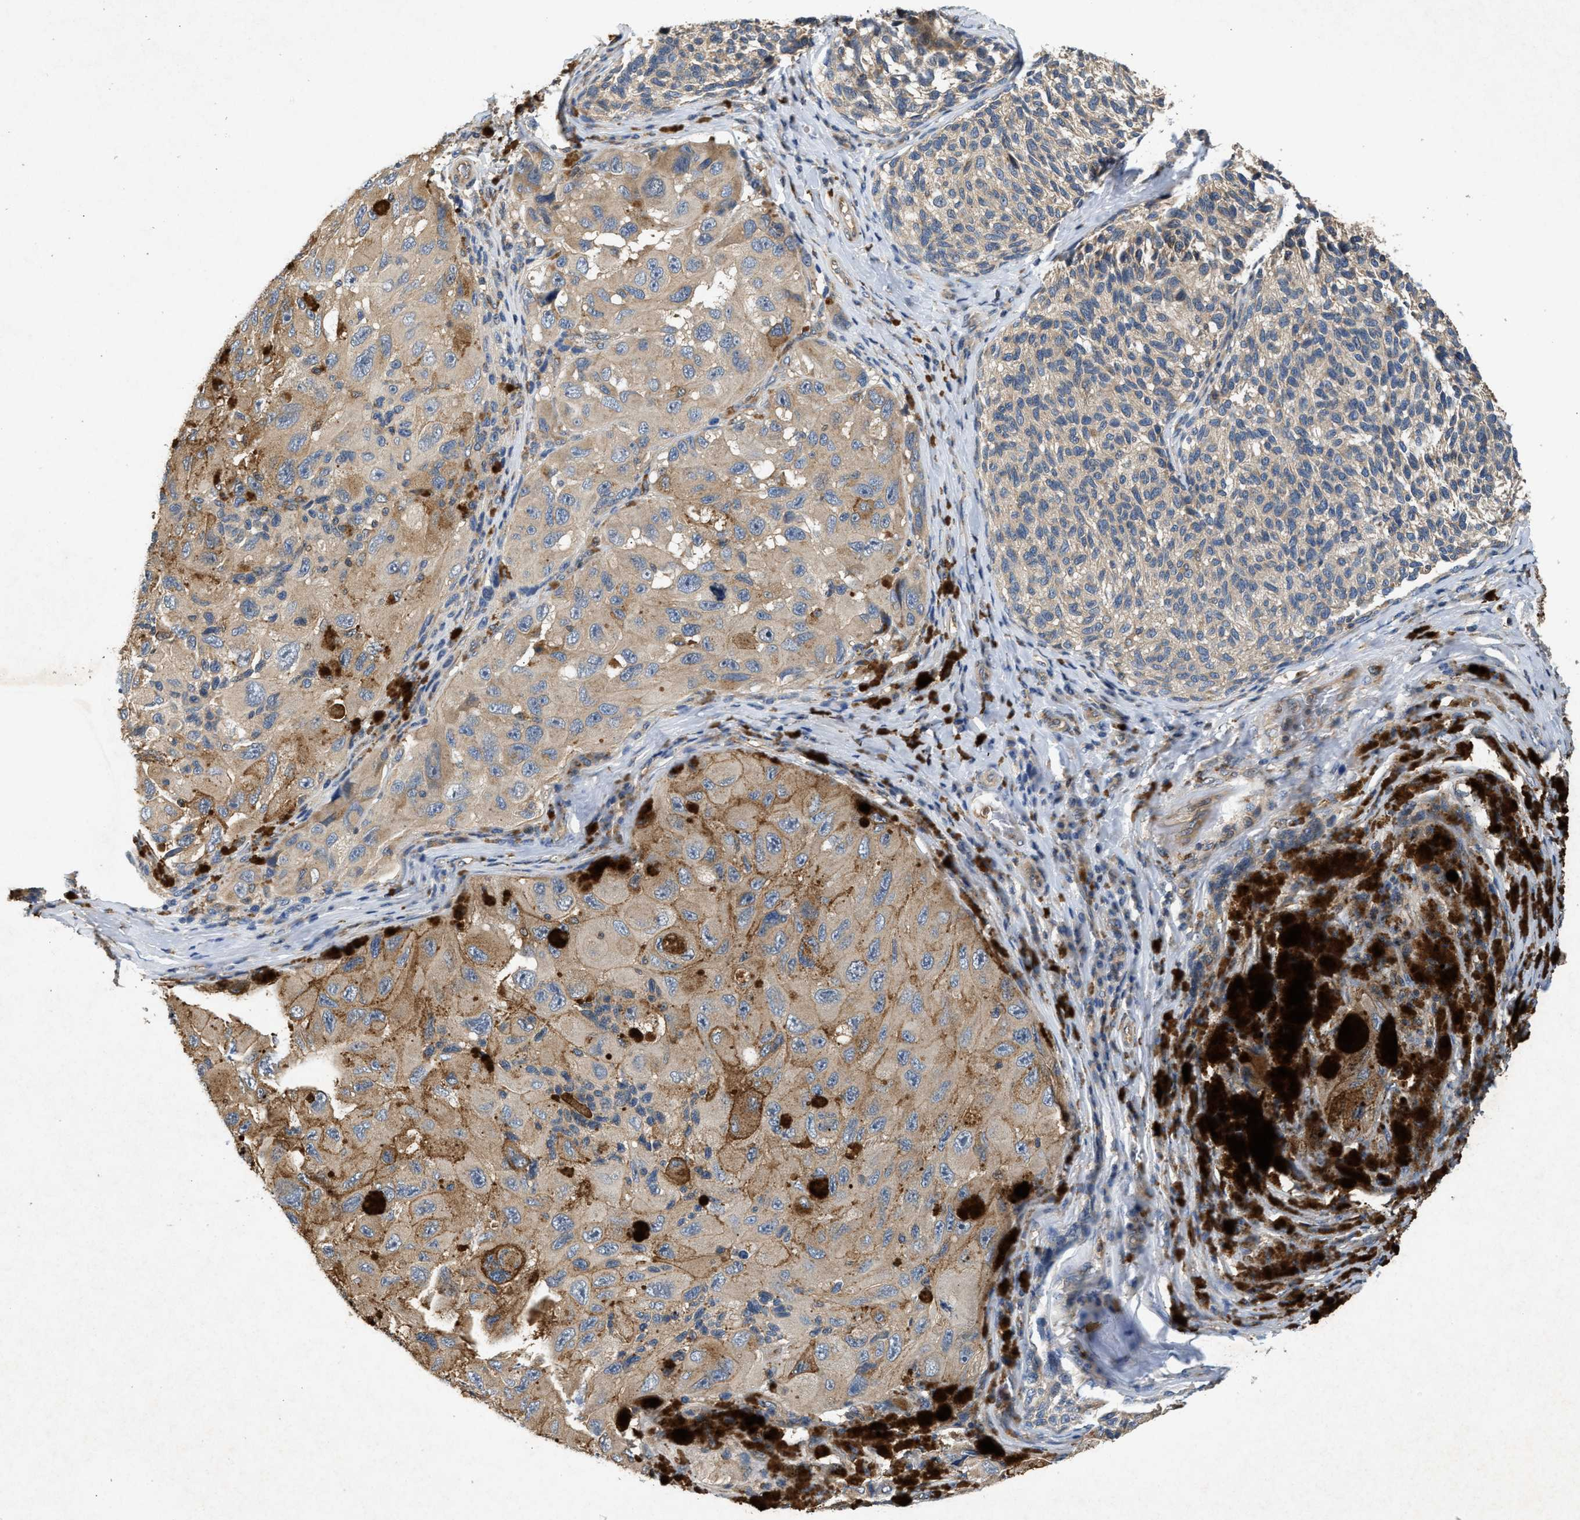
{"staining": {"intensity": "moderate", "quantity": "<25%", "location": "cytoplasmic/membranous"}, "tissue": "melanoma", "cell_type": "Tumor cells", "image_type": "cancer", "snomed": [{"axis": "morphology", "description": "Malignant melanoma, NOS"}, {"axis": "topography", "description": "Skin"}], "caption": "Protein staining of melanoma tissue demonstrates moderate cytoplasmic/membranous staining in about <25% of tumor cells.", "gene": "CHUK", "patient": {"sex": "female", "age": 73}}